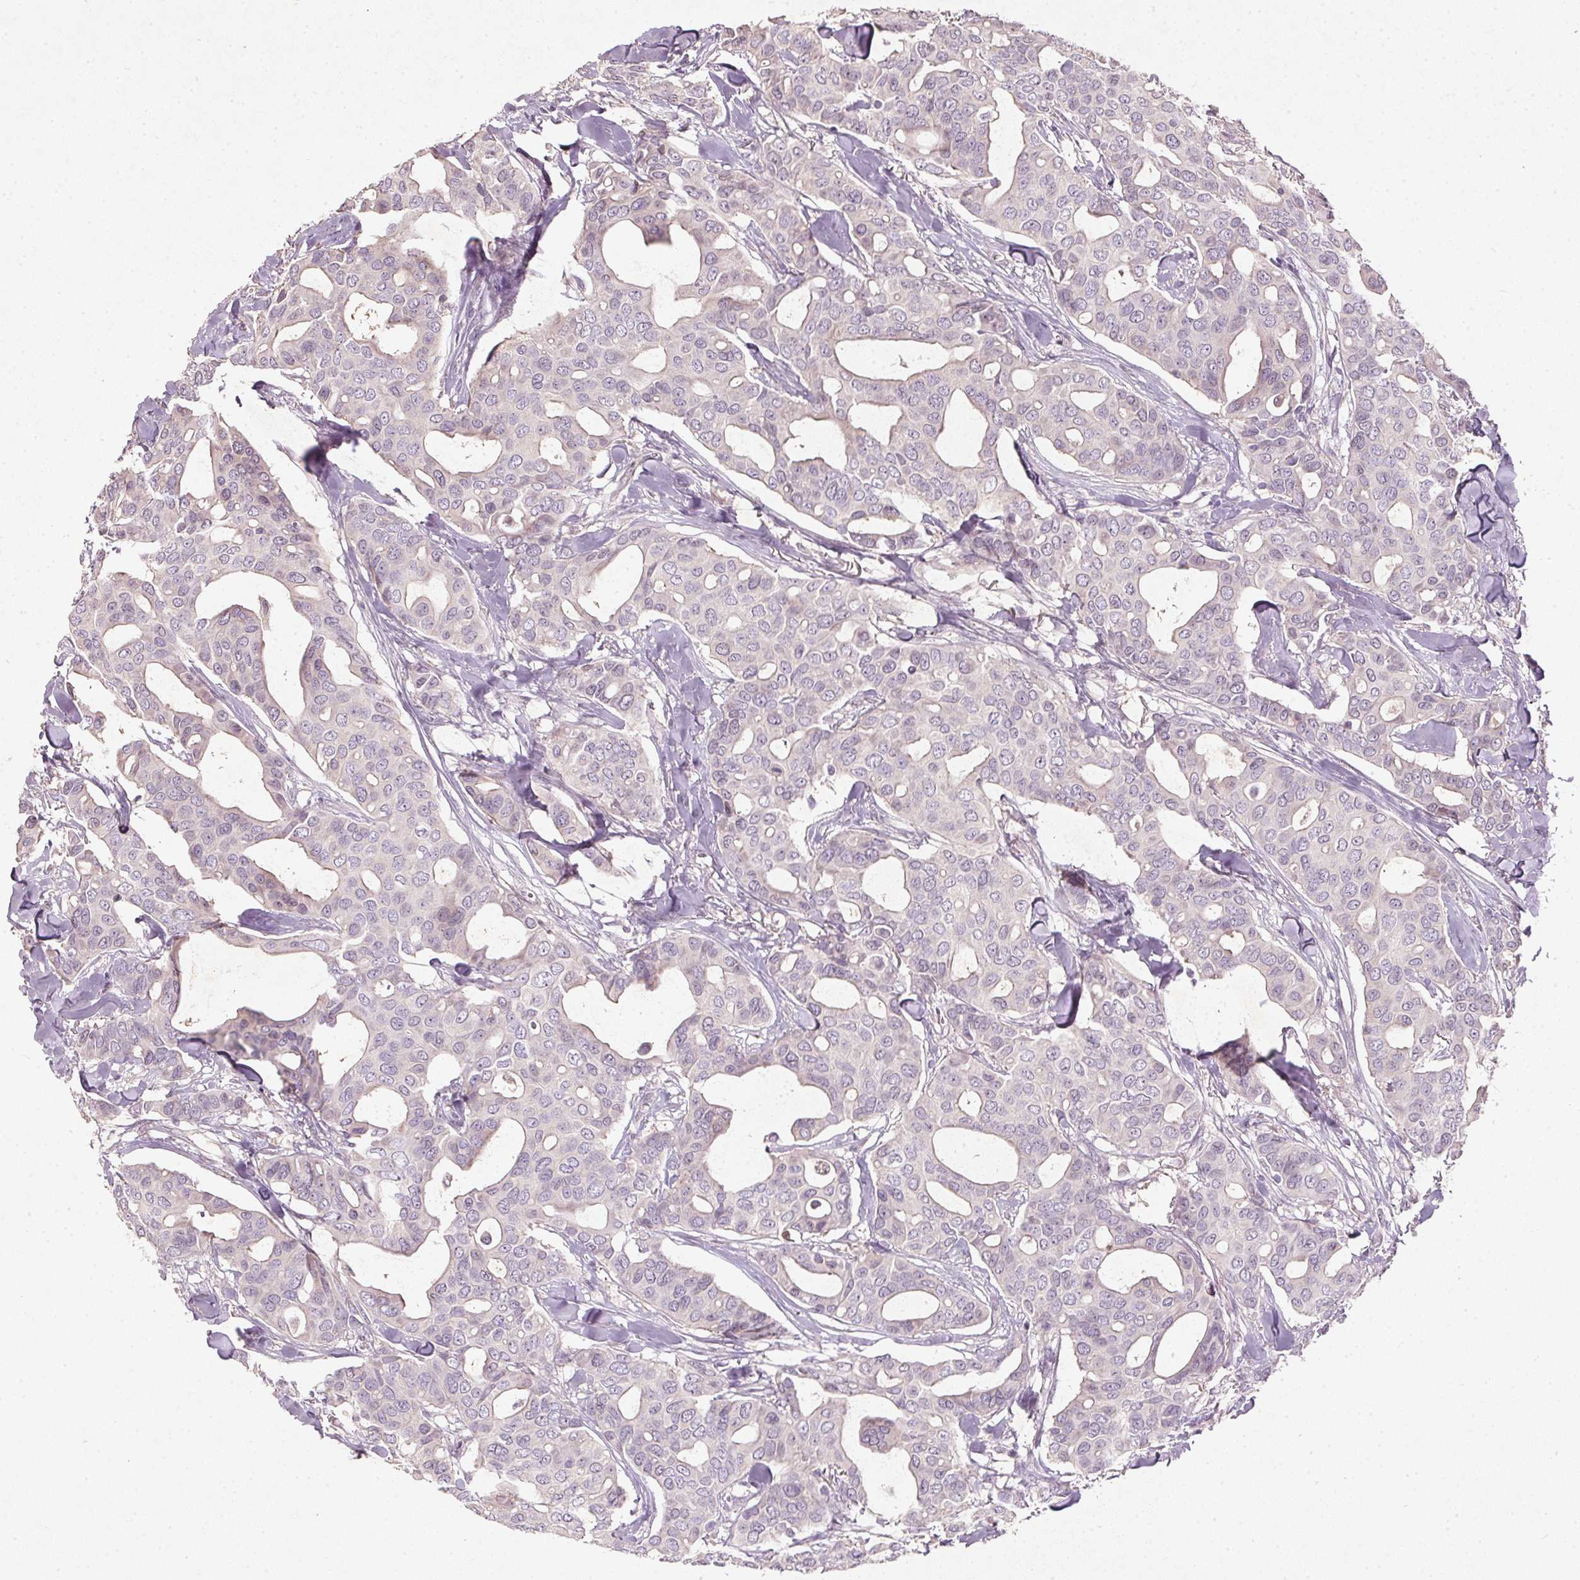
{"staining": {"intensity": "negative", "quantity": "none", "location": "none"}, "tissue": "breast cancer", "cell_type": "Tumor cells", "image_type": "cancer", "snomed": [{"axis": "morphology", "description": "Duct carcinoma"}, {"axis": "topography", "description": "Breast"}], "caption": "DAB immunohistochemical staining of breast cancer shows no significant expression in tumor cells.", "gene": "KCNK15", "patient": {"sex": "female", "age": 54}}